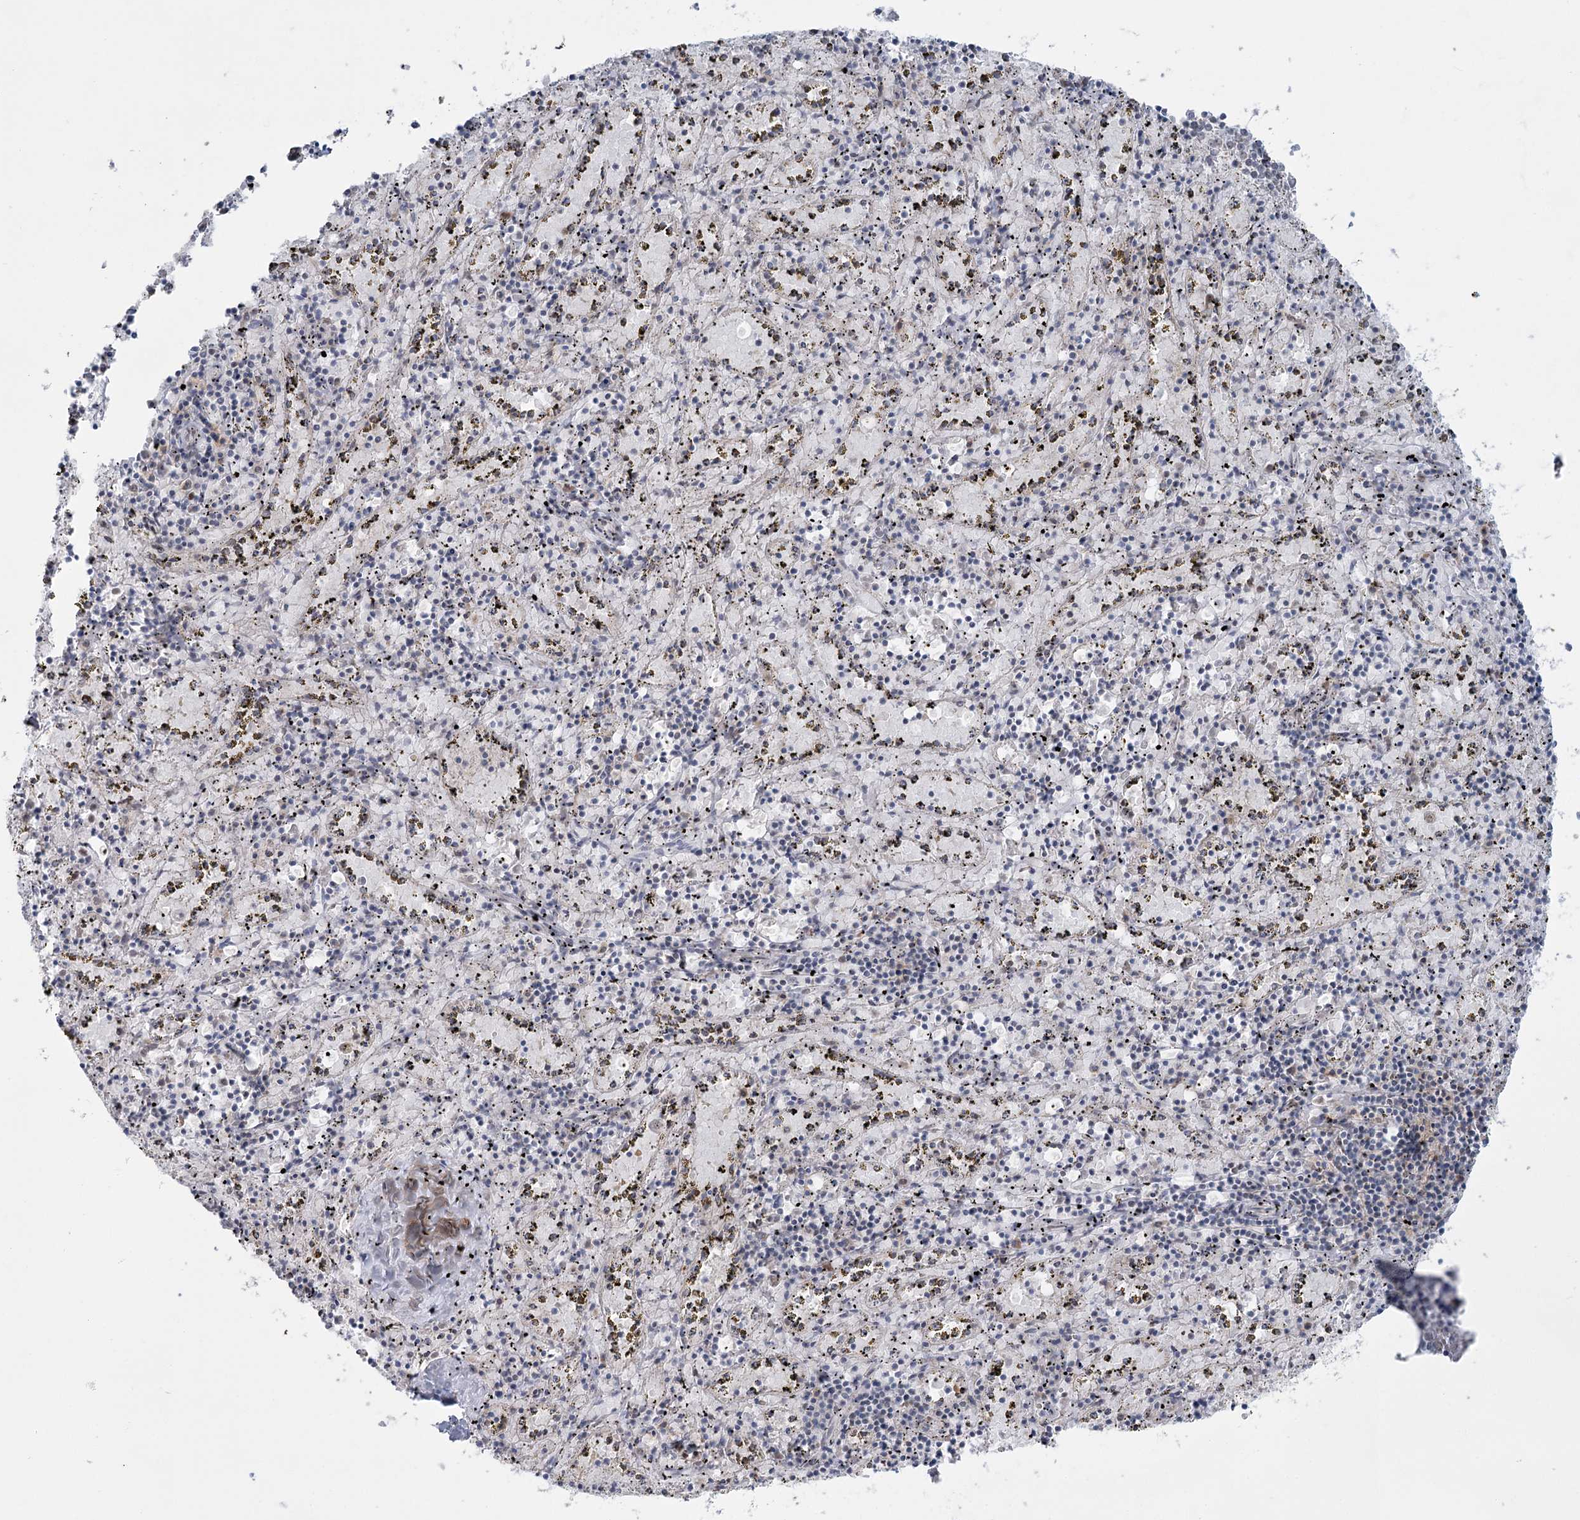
{"staining": {"intensity": "moderate", "quantity": "<25%", "location": "nuclear"}, "tissue": "spleen", "cell_type": "Cells in red pulp", "image_type": "normal", "snomed": [{"axis": "morphology", "description": "Normal tissue, NOS"}, {"axis": "topography", "description": "Spleen"}], "caption": "DAB immunohistochemical staining of benign spleen demonstrates moderate nuclear protein positivity in about <25% of cells in red pulp.", "gene": "MTG1", "patient": {"sex": "male", "age": 11}}